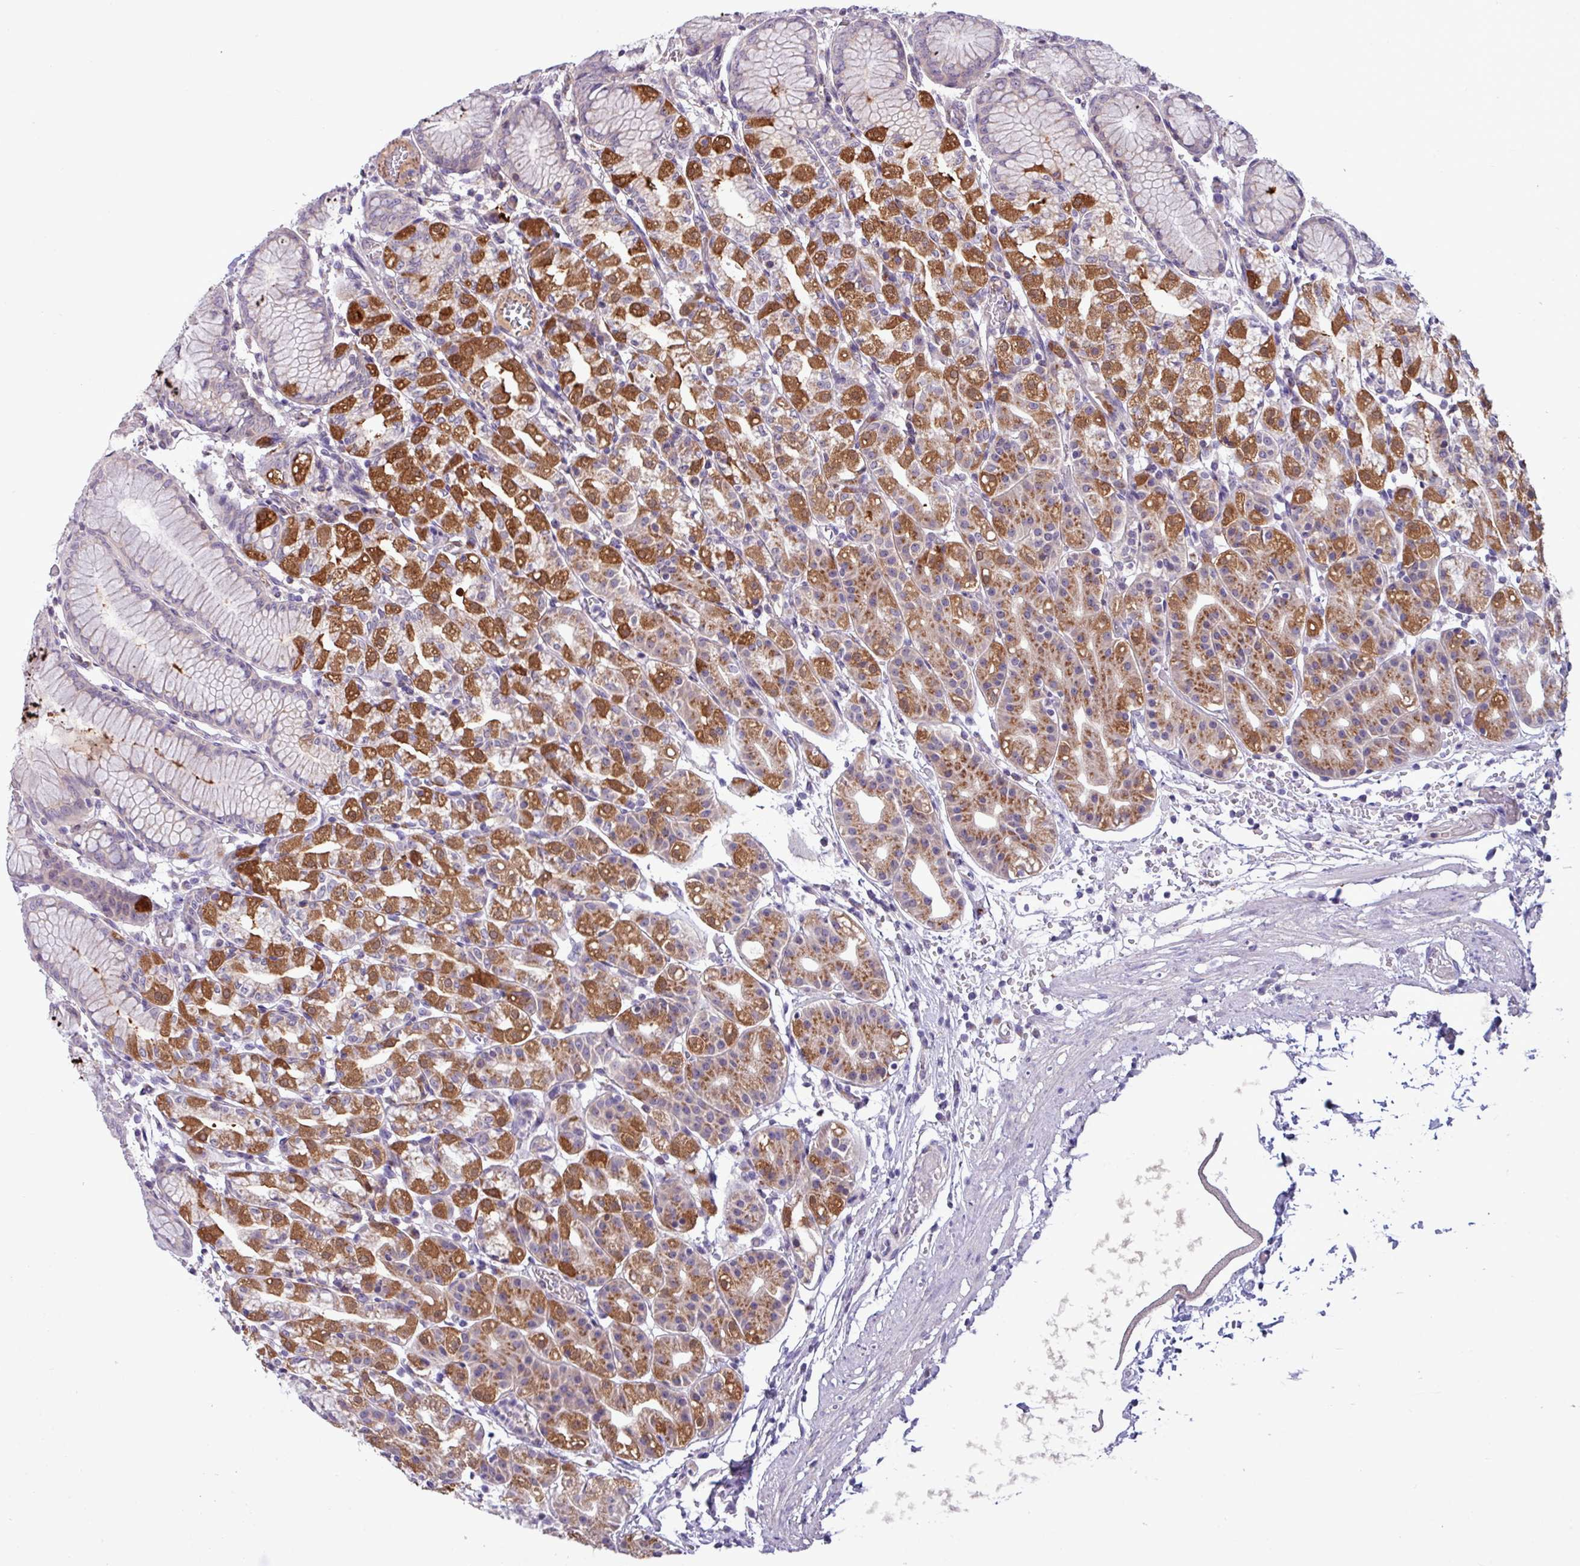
{"staining": {"intensity": "strong", "quantity": "25%-75%", "location": "cytoplasmic/membranous"}, "tissue": "stomach", "cell_type": "Glandular cells", "image_type": "normal", "snomed": [{"axis": "morphology", "description": "Normal tissue, NOS"}, {"axis": "topography", "description": "Stomach"}], "caption": "IHC of normal stomach exhibits high levels of strong cytoplasmic/membranous staining in approximately 25%-75% of glandular cells.", "gene": "STIMATE", "patient": {"sex": "female", "age": 57}}